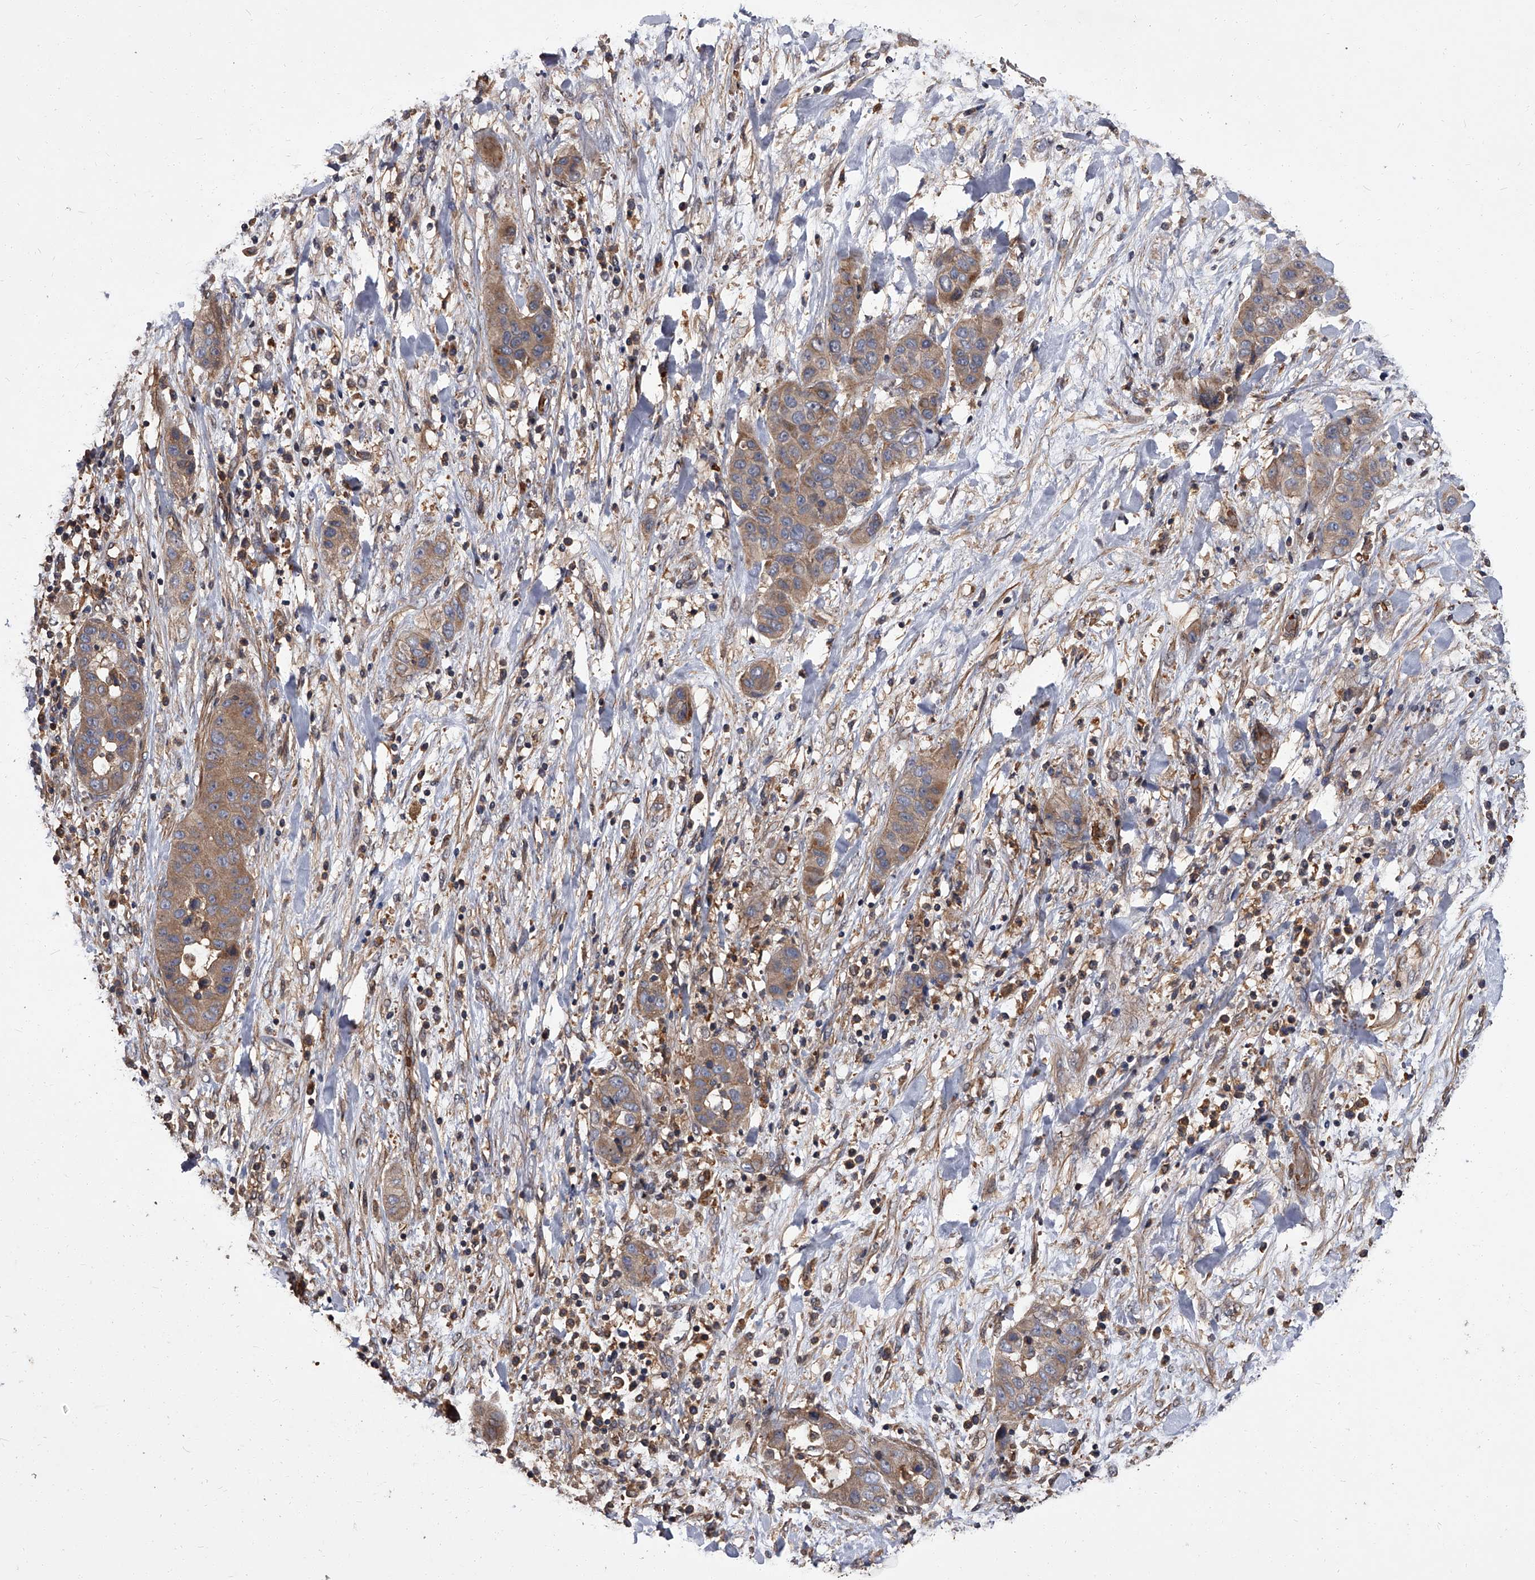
{"staining": {"intensity": "moderate", "quantity": "25%-75%", "location": "cytoplasmic/membranous"}, "tissue": "liver cancer", "cell_type": "Tumor cells", "image_type": "cancer", "snomed": [{"axis": "morphology", "description": "Cholangiocarcinoma"}, {"axis": "topography", "description": "Liver"}], "caption": "This is an image of IHC staining of cholangiocarcinoma (liver), which shows moderate staining in the cytoplasmic/membranous of tumor cells.", "gene": "STK36", "patient": {"sex": "female", "age": 52}}